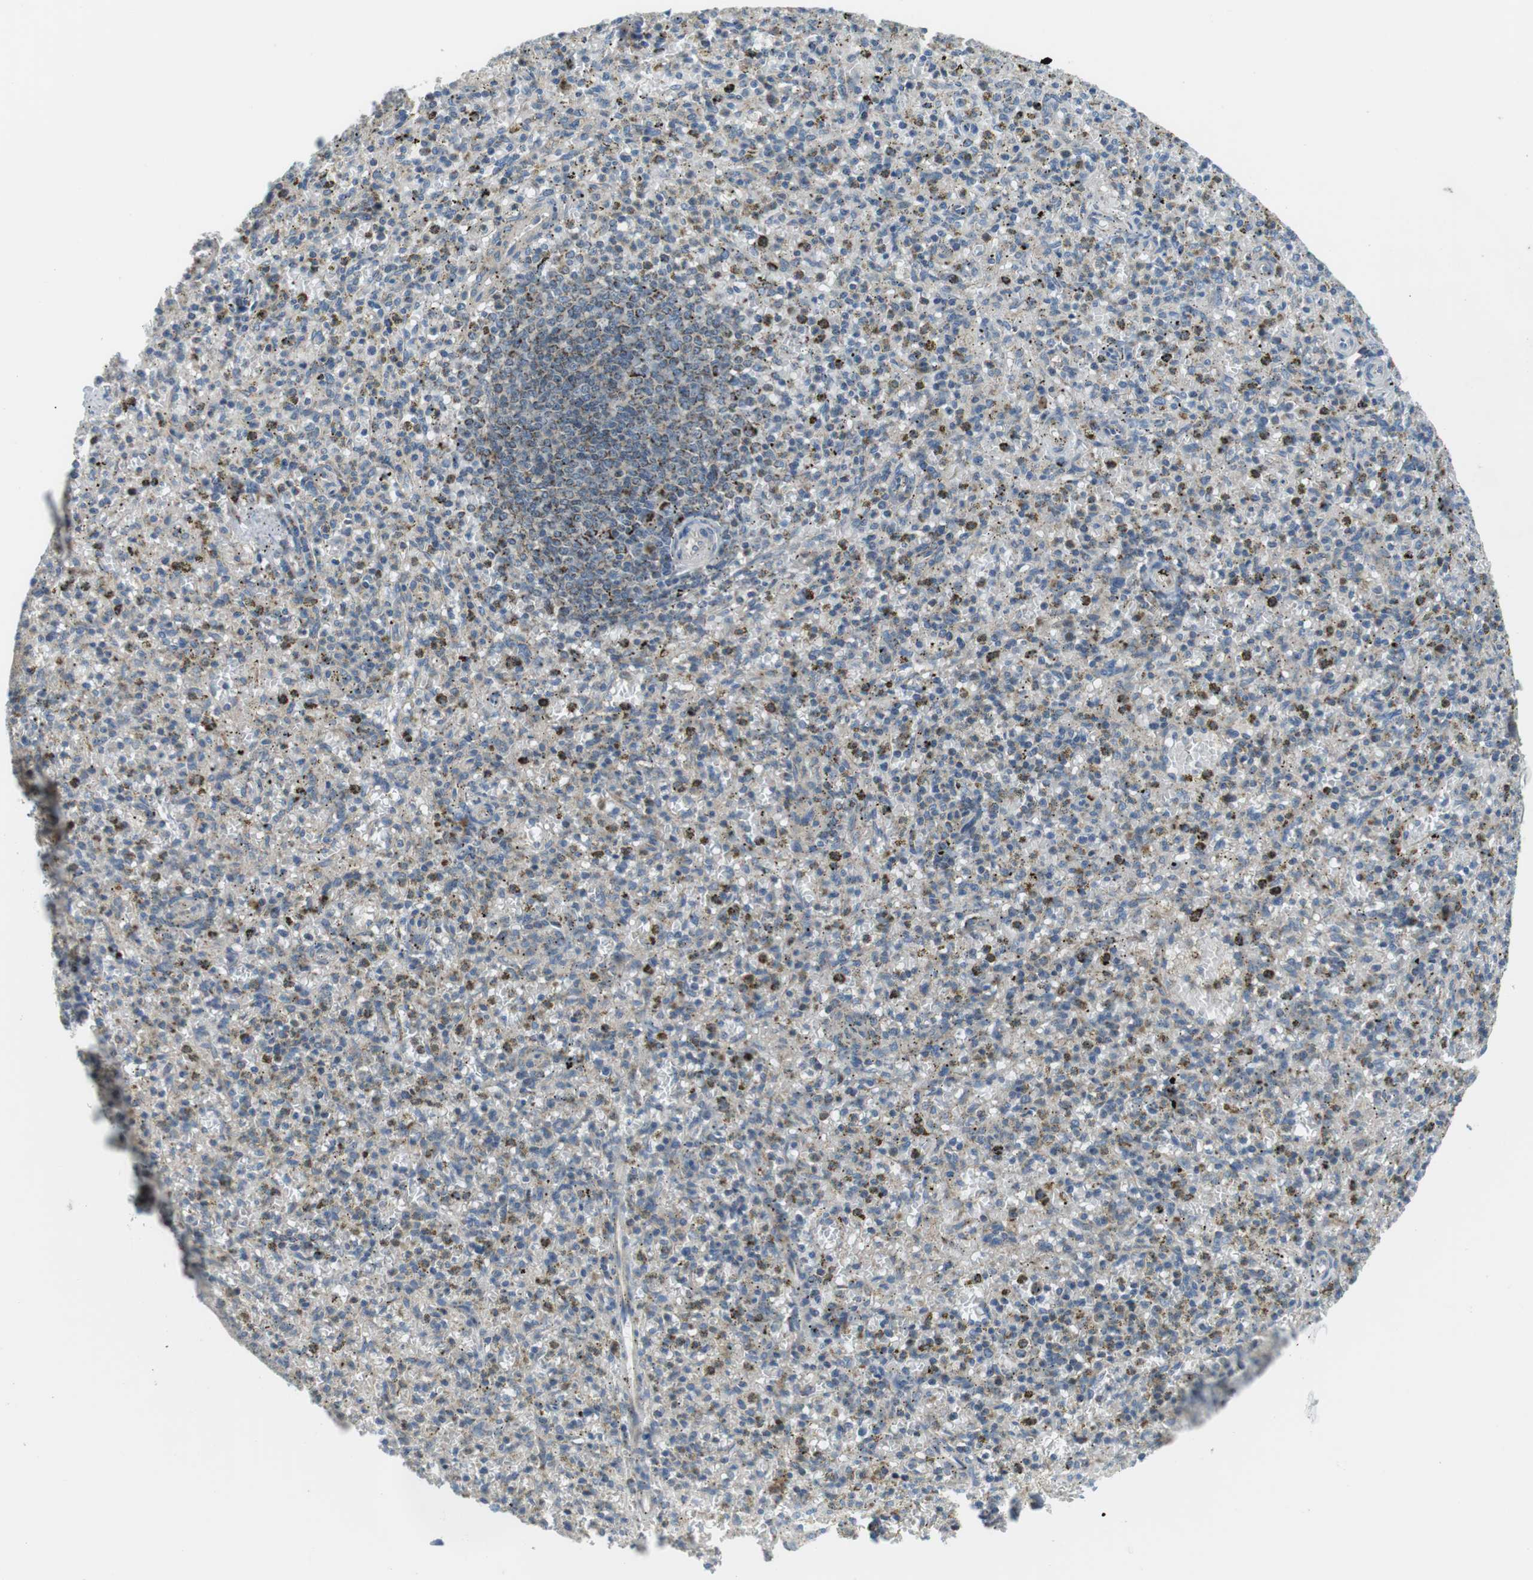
{"staining": {"intensity": "moderate", "quantity": "<25%", "location": "cytoplasmic/membranous"}, "tissue": "spleen", "cell_type": "Cells in red pulp", "image_type": "normal", "snomed": [{"axis": "morphology", "description": "Normal tissue, NOS"}, {"axis": "topography", "description": "Spleen"}], "caption": "Spleen stained with a protein marker demonstrates moderate staining in cells in red pulp.", "gene": "BACE1", "patient": {"sex": "male", "age": 72}}